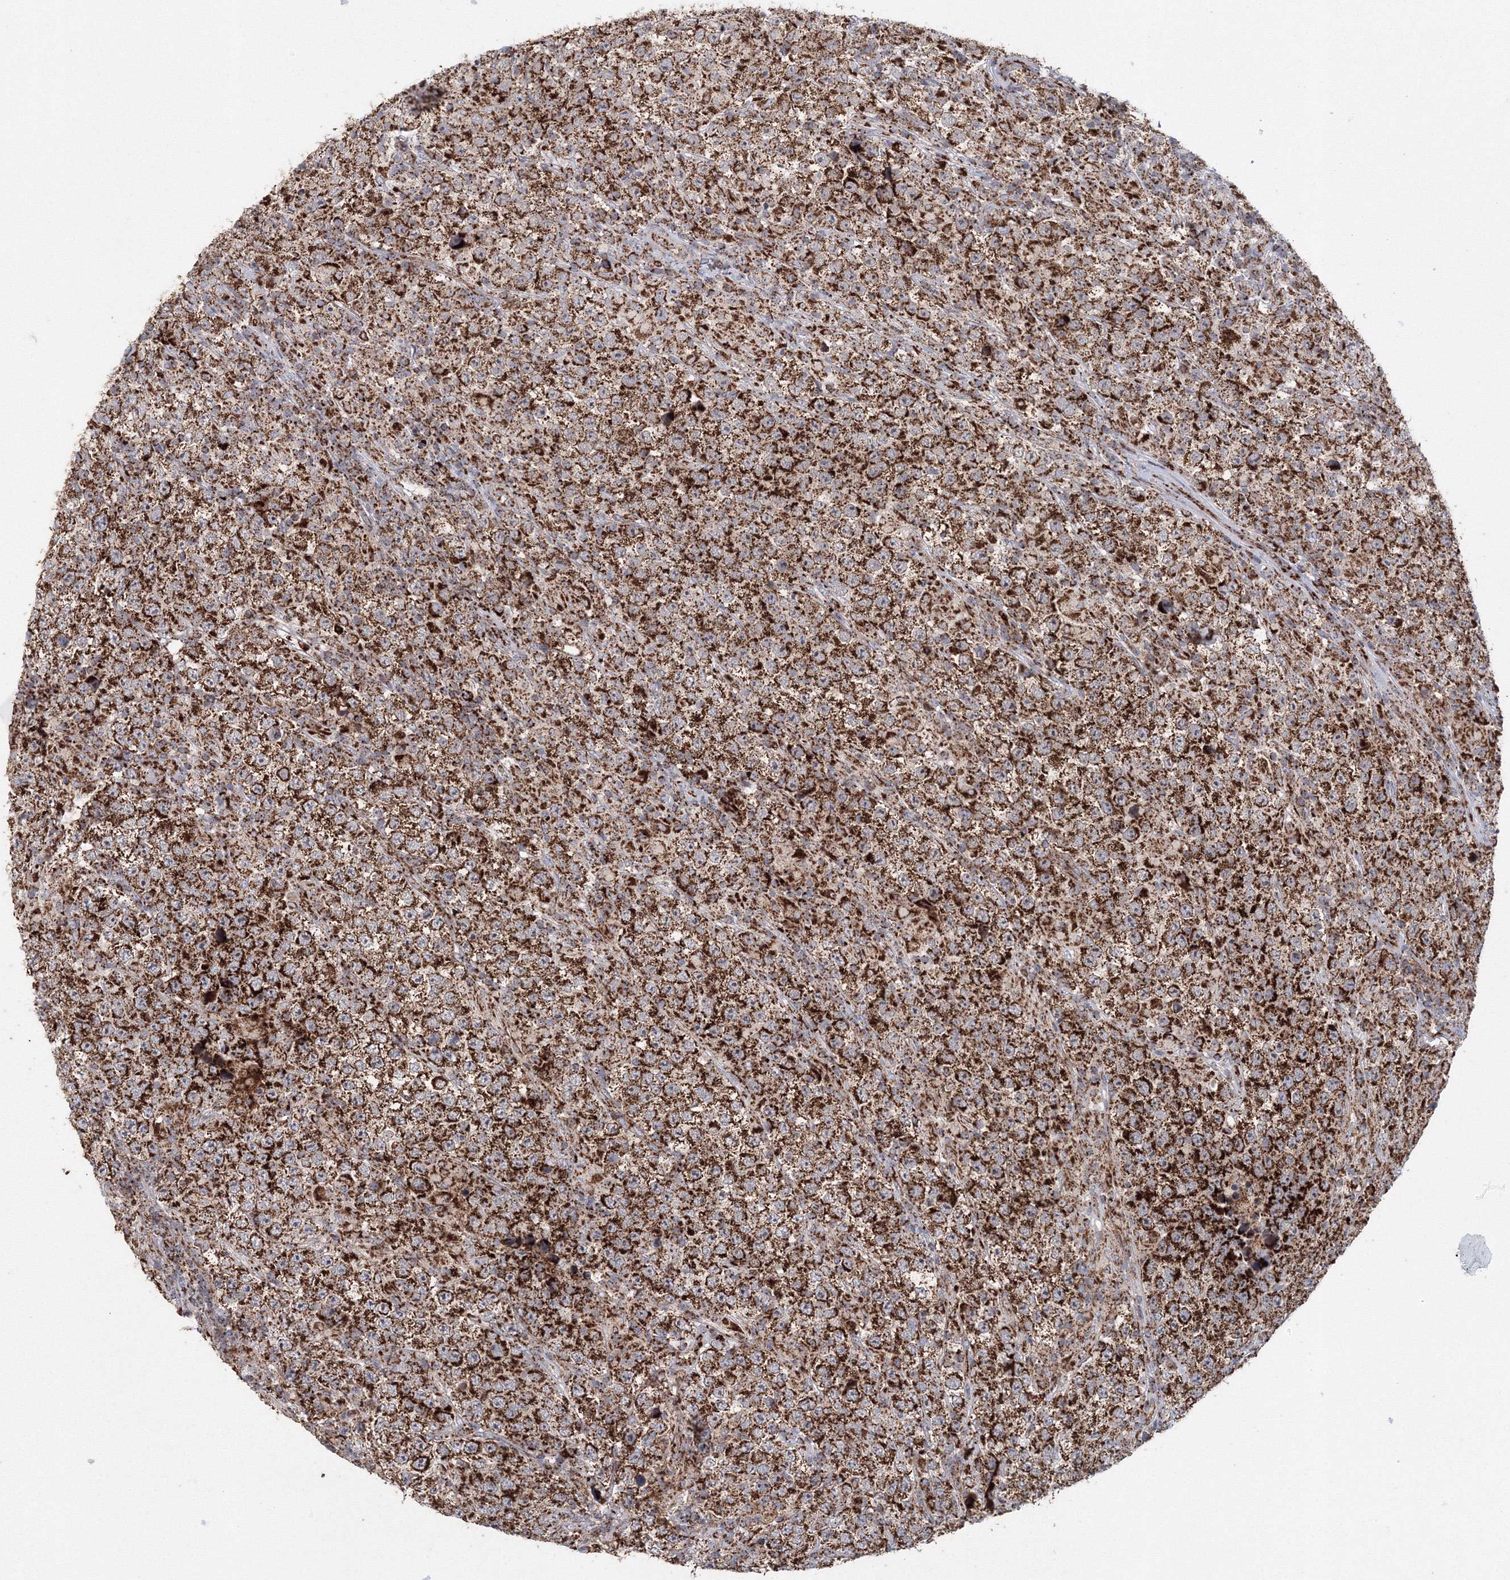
{"staining": {"intensity": "strong", "quantity": ">75%", "location": "cytoplasmic/membranous"}, "tissue": "testis cancer", "cell_type": "Tumor cells", "image_type": "cancer", "snomed": [{"axis": "morphology", "description": "Normal tissue, NOS"}, {"axis": "morphology", "description": "Urothelial carcinoma, High grade"}, {"axis": "morphology", "description": "Seminoma, NOS"}, {"axis": "morphology", "description": "Carcinoma, Embryonal, NOS"}, {"axis": "topography", "description": "Urinary bladder"}, {"axis": "topography", "description": "Testis"}], "caption": "A photomicrograph of human testis embryonal carcinoma stained for a protein demonstrates strong cytoplasmic/membranous brown staining in tumor cells. (Brightfield microscopy of DAB IHC at high magnification).", "gene": "GRPEL1", "patient": {"sex": "male", "age": 41}}